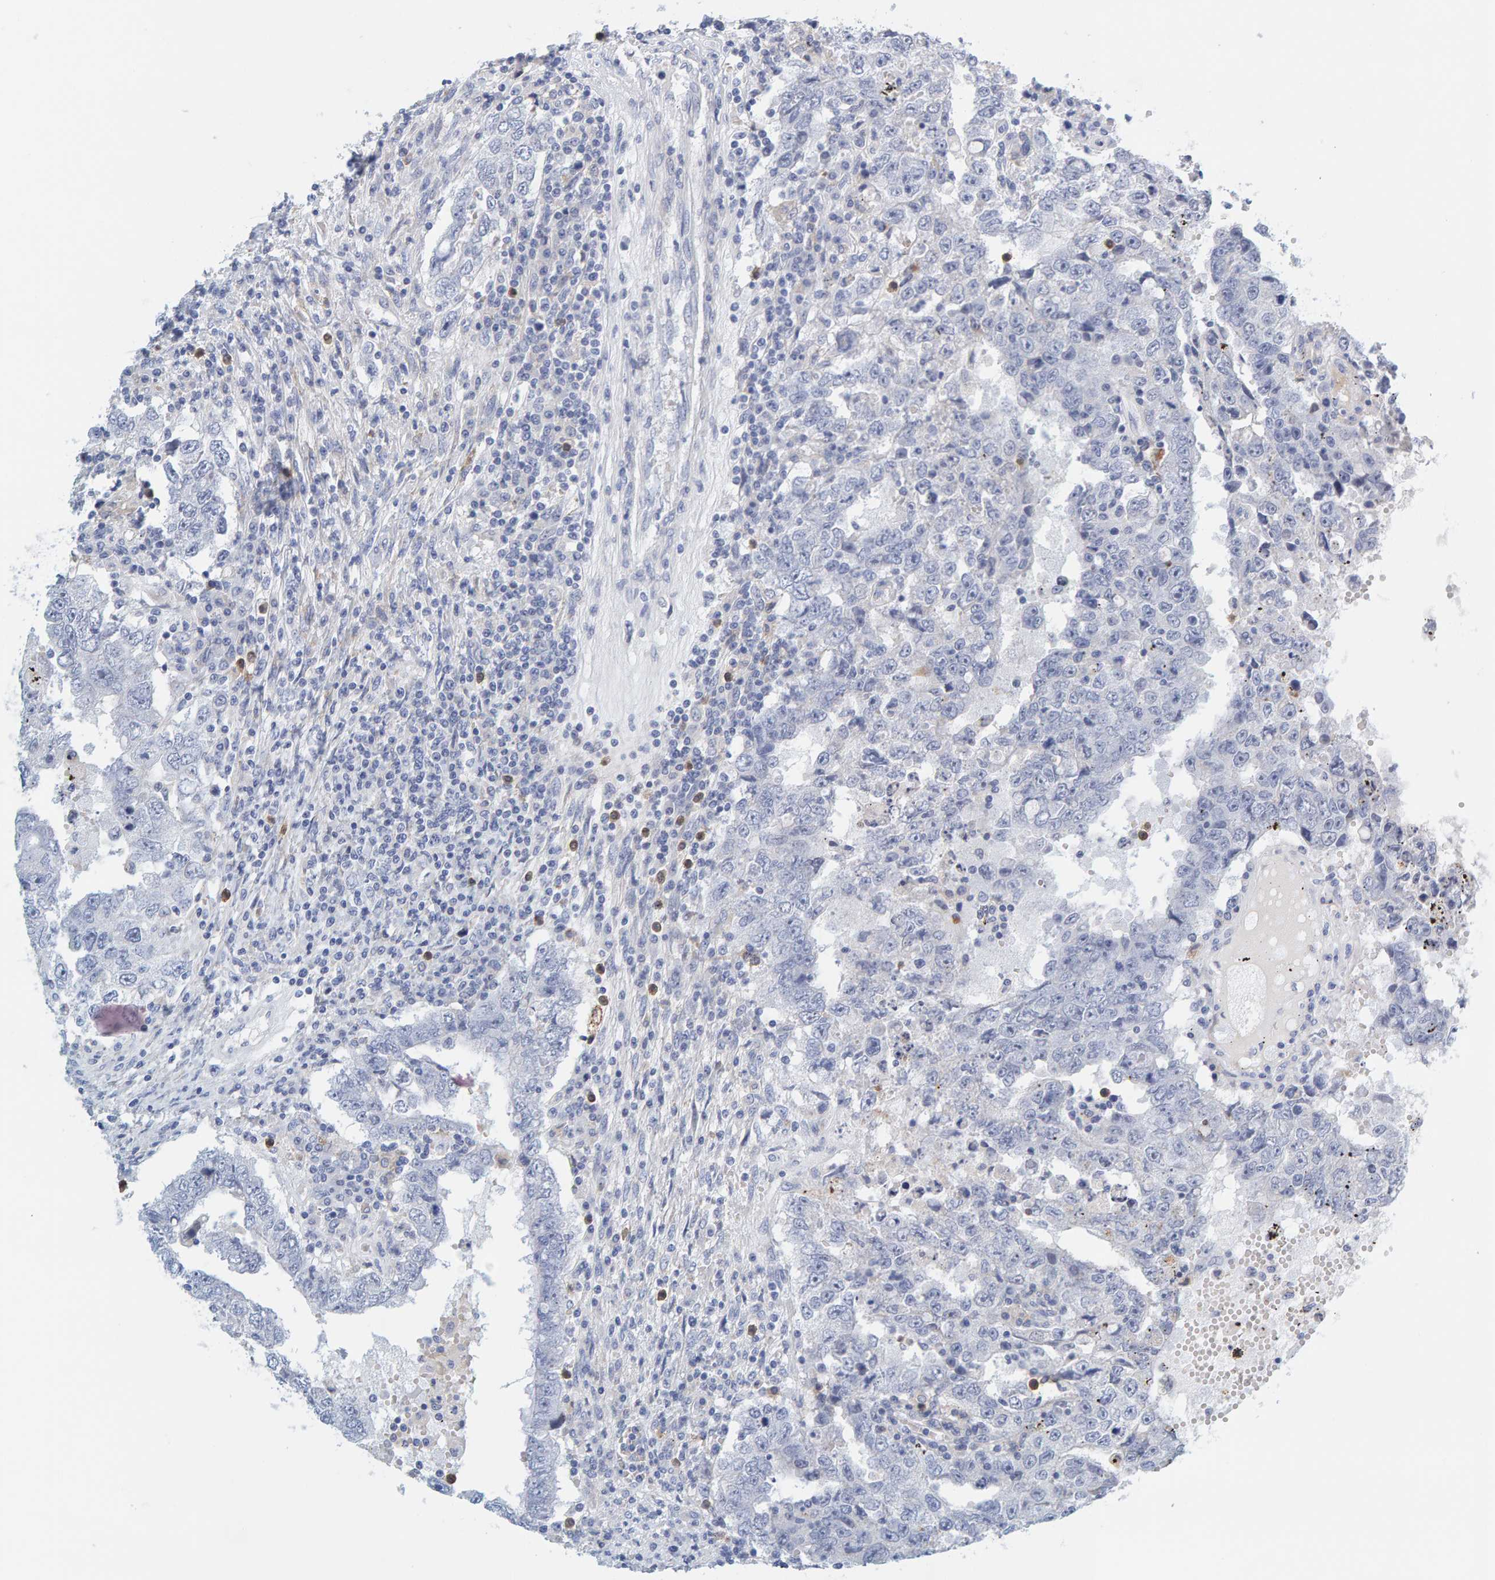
{"staining": {"intensity": "negative", "quantity": "none", "location": "none"}, "tissue": "testis cancer", "cell_type": "Tumor cells", "image_type": "cancer", "snomed": [{"axis": "morphology", "description": "Carcinoma, Embryonal, NOS"}, {"axis": "topography", "description": "Testis"}], "caption": "Embryonal carcinoma (testis) stained for a protein using IHC shows no staining tumor cells.", "gene": "MOG", "patient": {"sex": "male", "age": 26}}